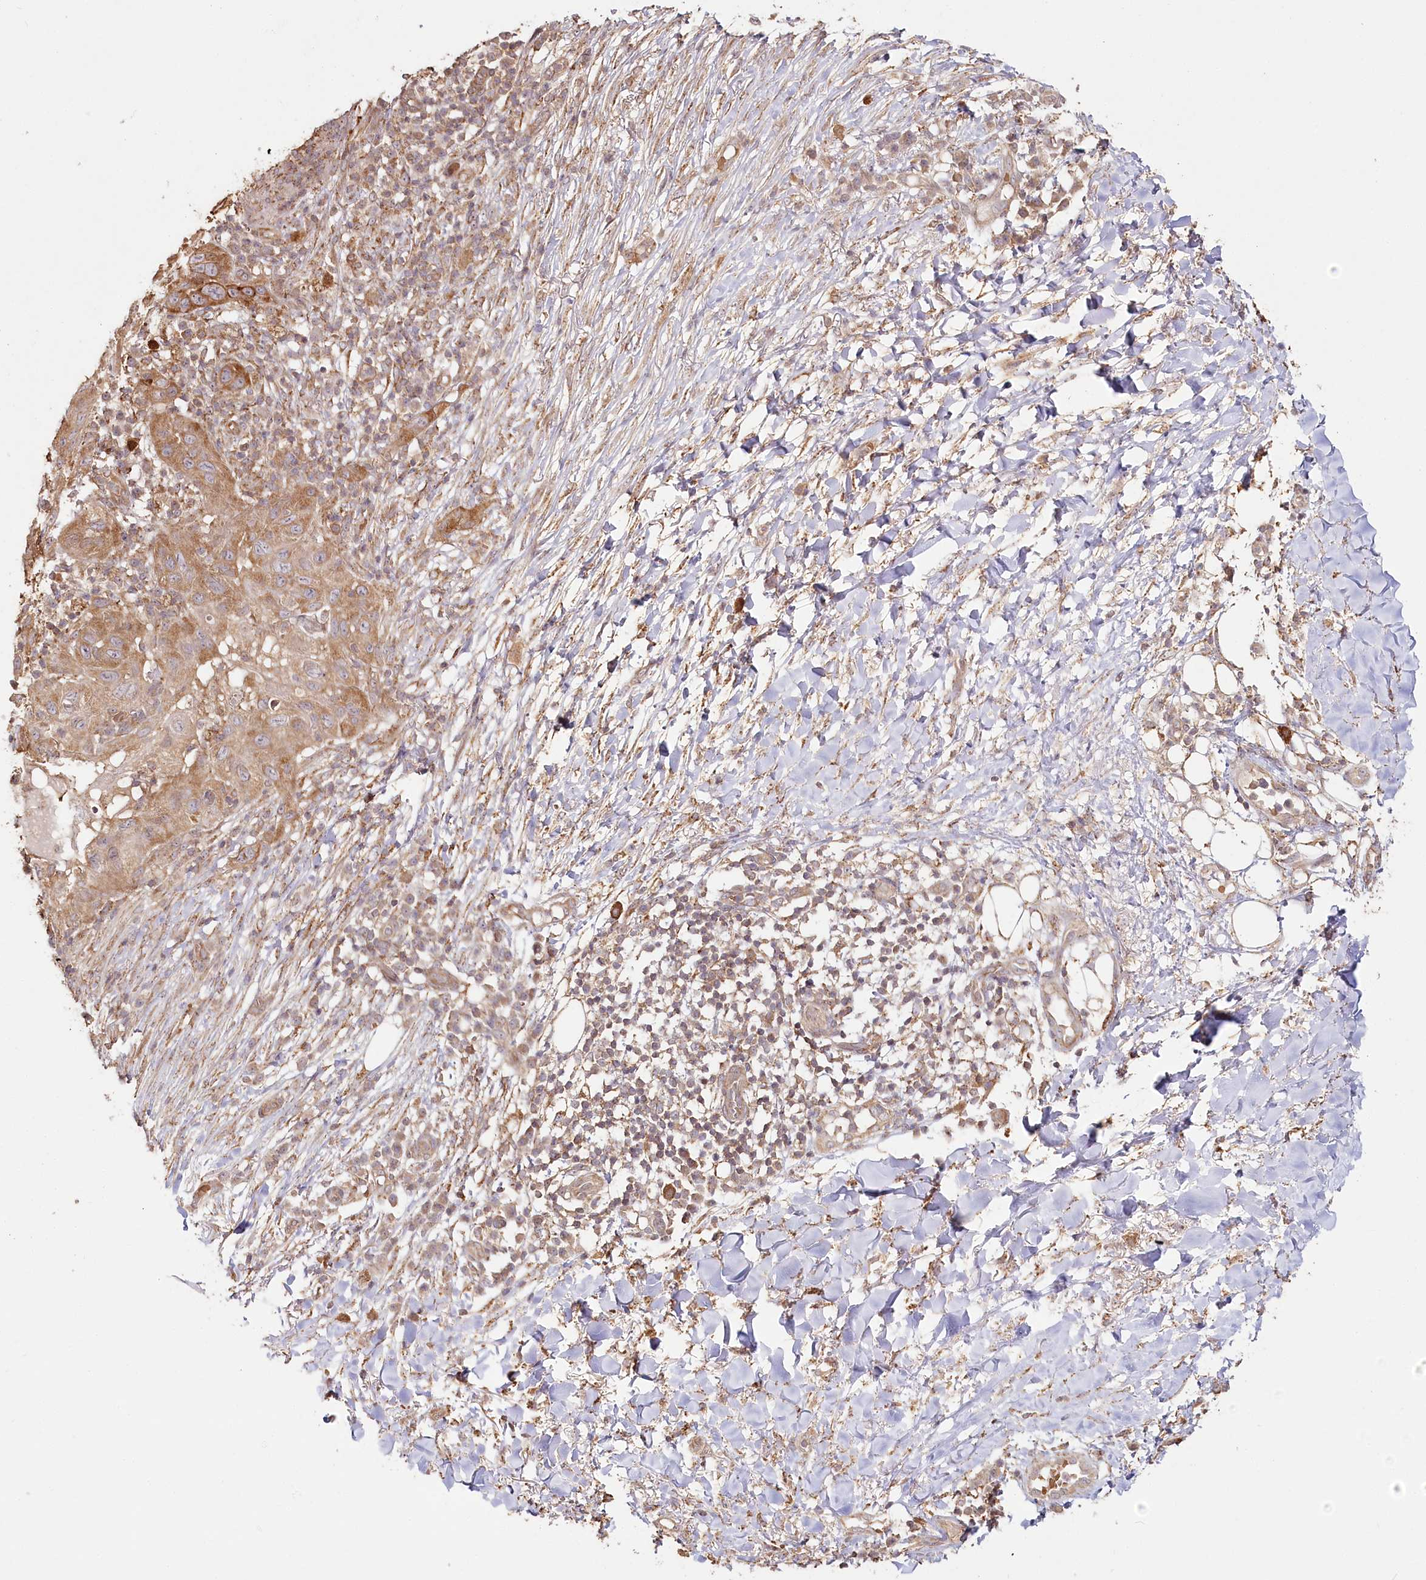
{"staining": {"intensity": "moderate", "quantity": ">75%", "location": "cytoplasmic/membranous"}, "tissue": "skin cancer", "cell_type": "Tumor cells", "image_type": "cancer", "snomed": [{"axis": "morphology", "description": "Normal tissue, NOS"}, {"axis": "morphology", "description": "Squamous cell carcinoma, NOS"}, {"axis": "topography", "description": "Skin"}], "caption": "This histopathology image demonstrates IHC staining of human skin squamous cell carcinoma, with medium moderate cytoplasmic/membranous positivity in about >75% of tumor cells.", "gene": "OTUD4", "patient": {"sex": "female", "age": 96}}